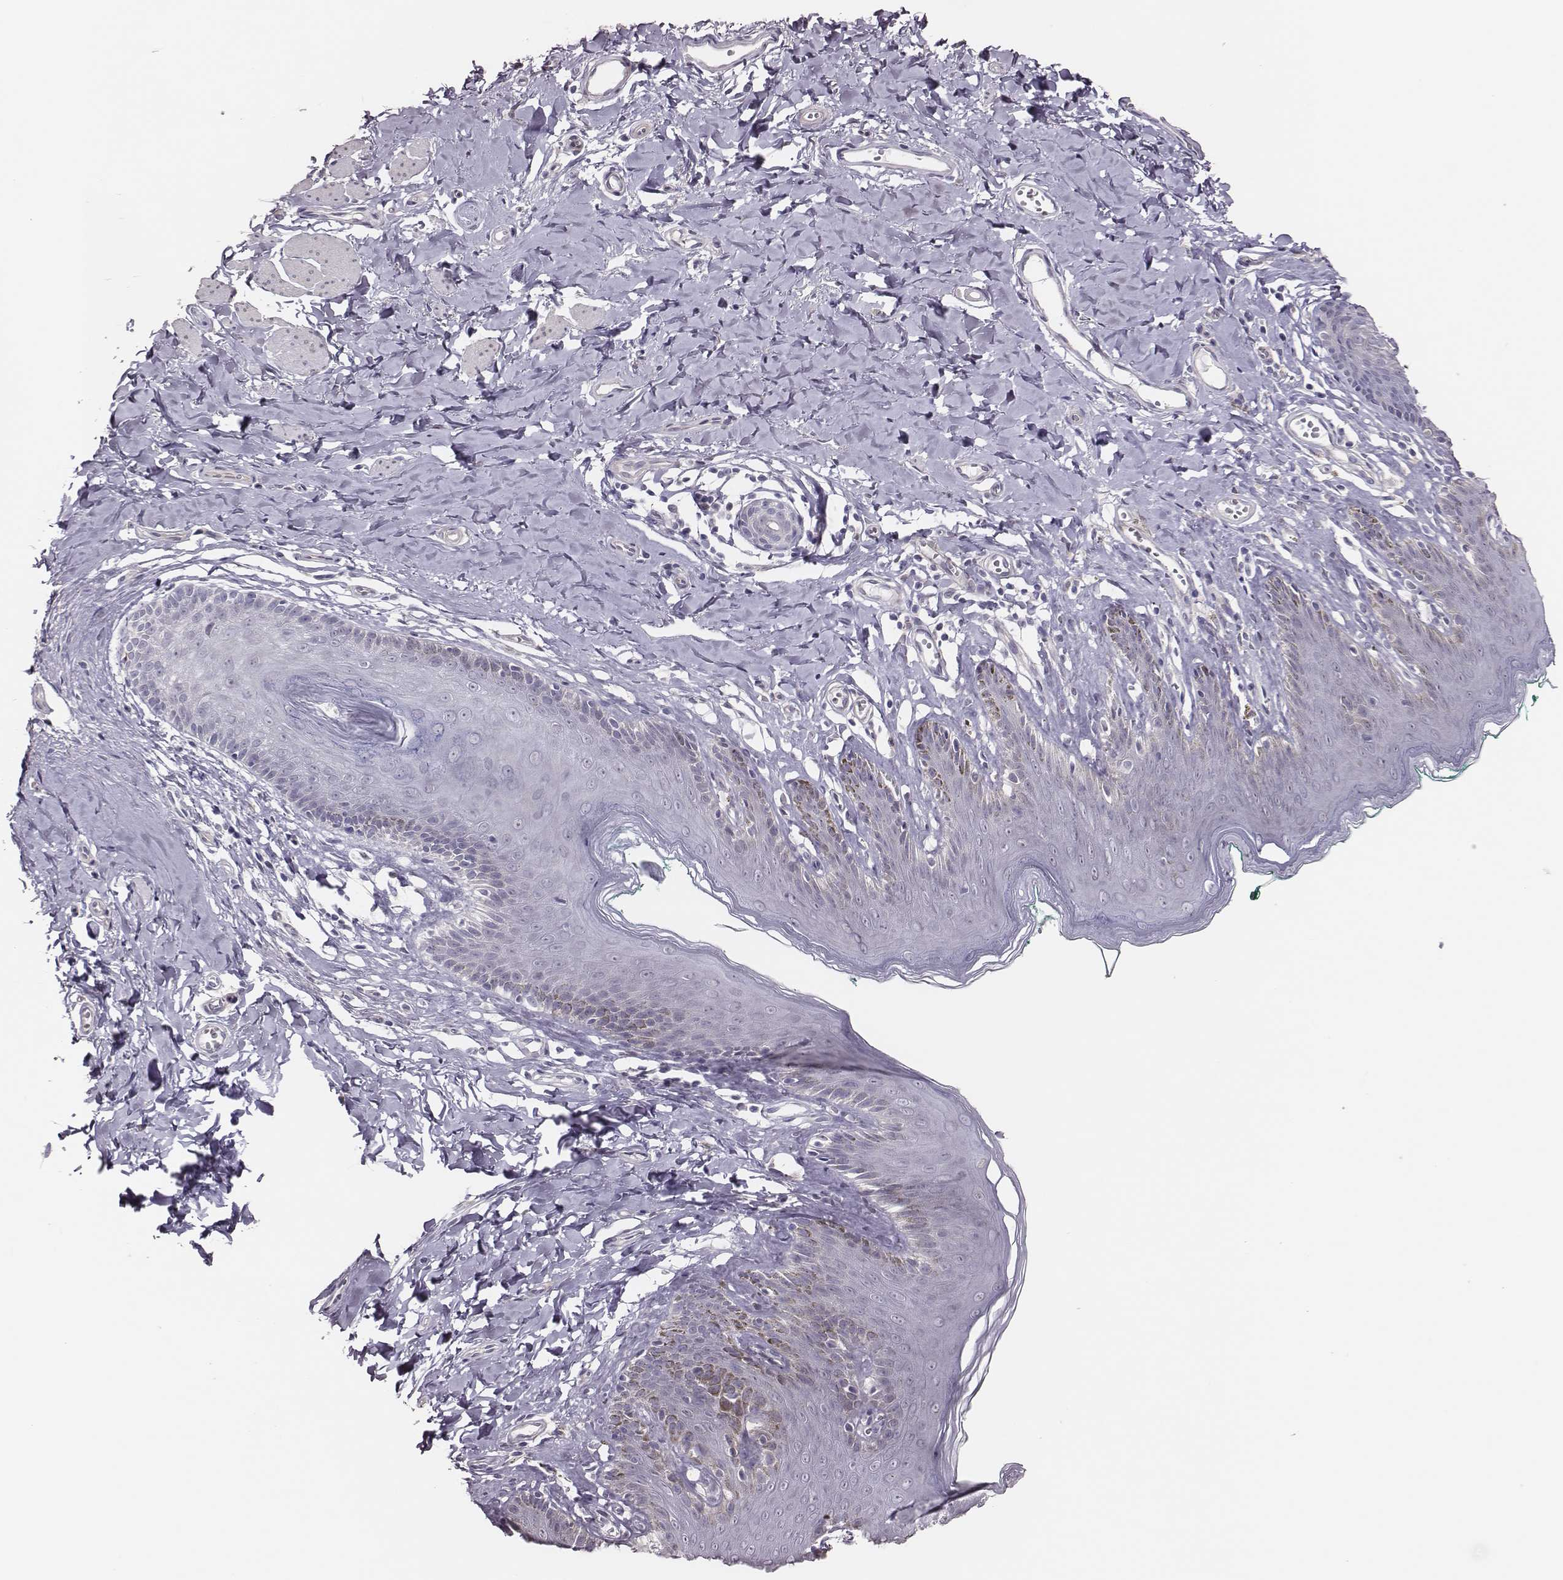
{"staining": {"intensity": "negative", "quantity": "none", "location": "none"}, "tissue": "skin", "cell_type": "Epidermal cells", "image_type": "normal", "snomed": [{"axis": "morphology", "description": "Normal tissue, NOS"}, {"axis": "topography", "description": "Vulva"}], "caption": "The histopathology image exhibits no significant positivity in epidermal cells of skin.", "gene": "SCML2", "patient": {"sex": "female", "age": 66}}